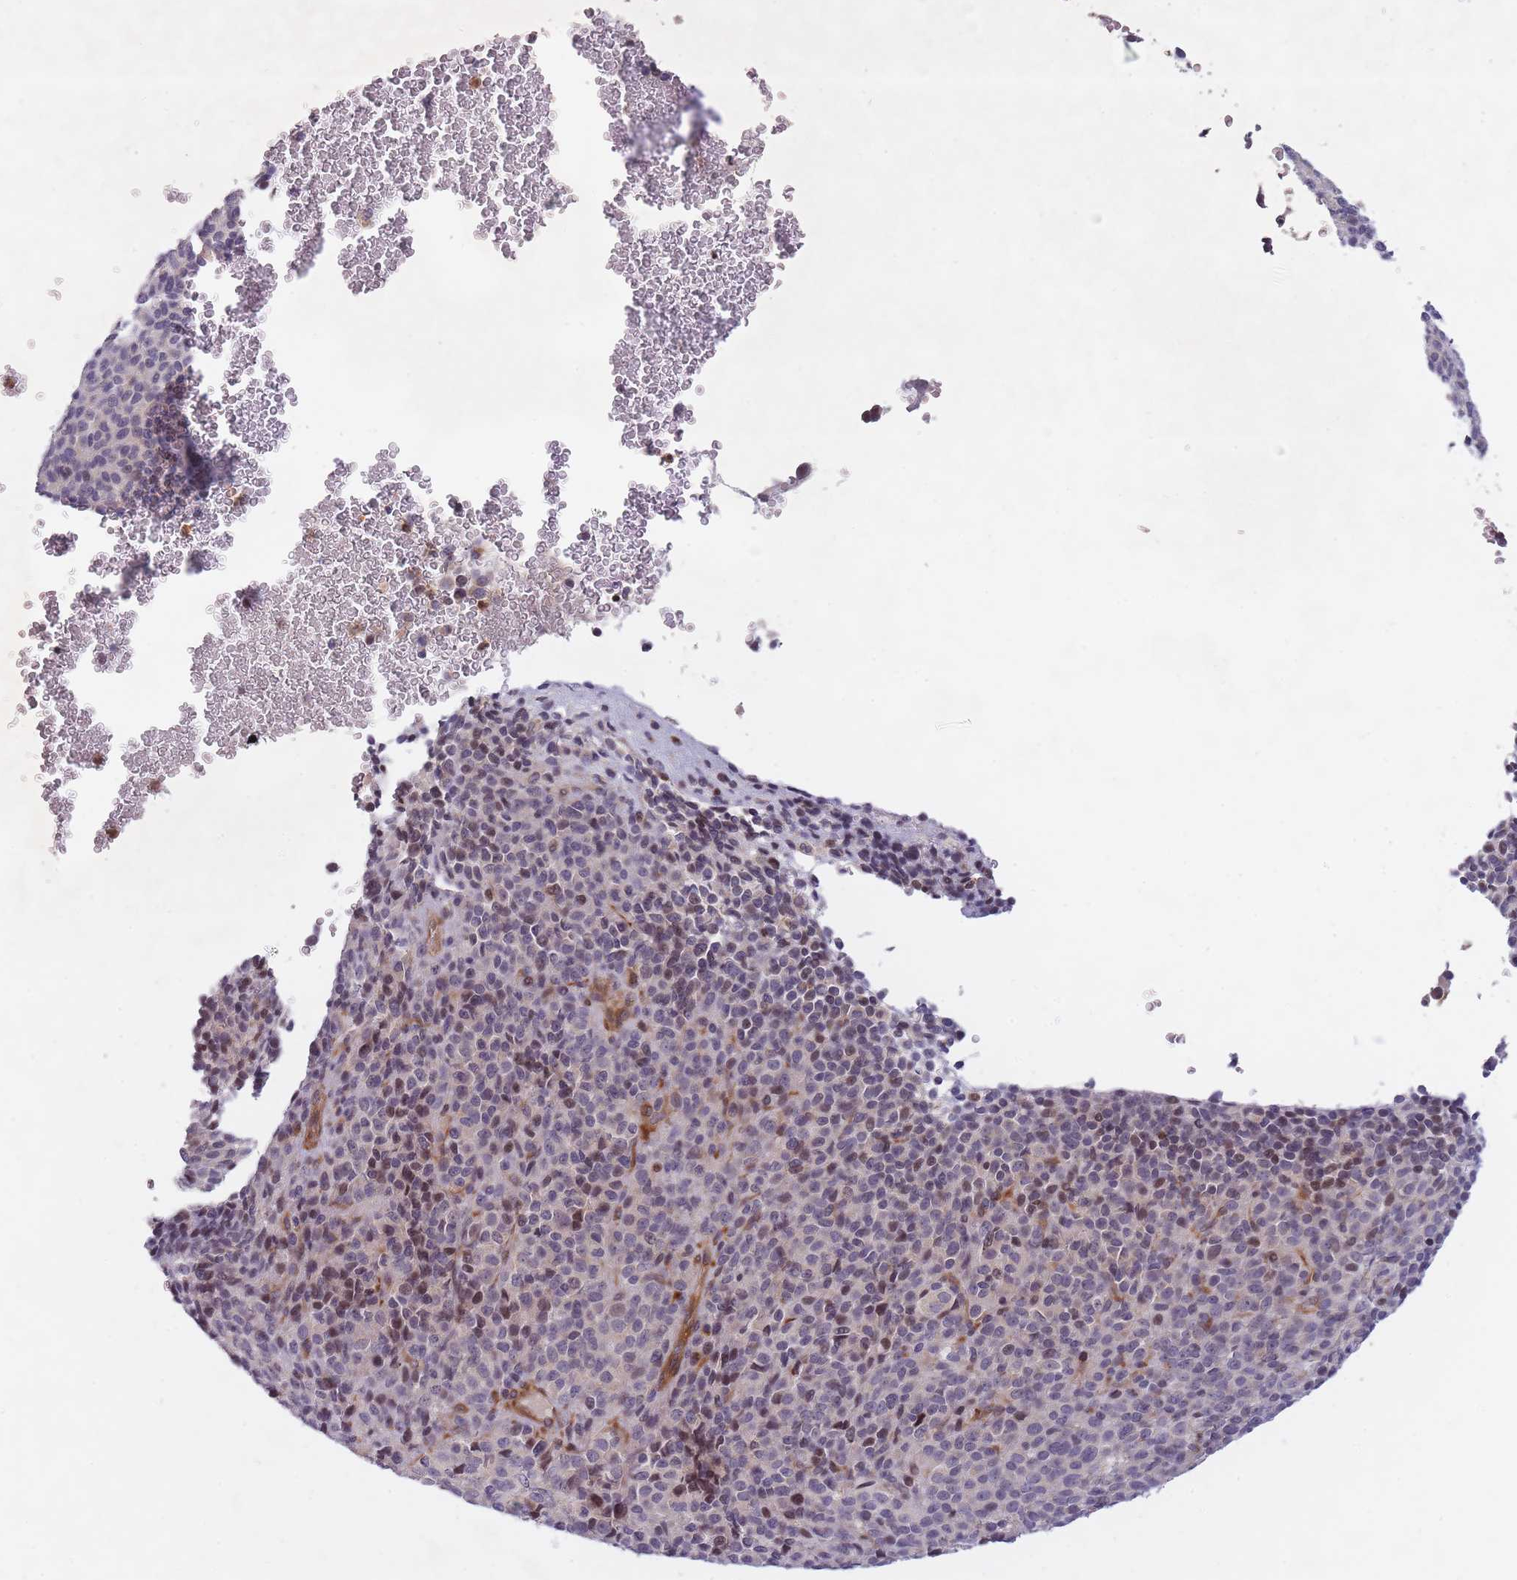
{"staining": {"intensity": "moderate", "quantity": "<25%", "location": "nuclear"}, "tissue": "melanoma", "cell_type": "Tumor cells", "image_type": "cancer", "snomed": [{"axis": "morphology", "description": "Malignant melanoma, Metastatic site"}, {"axis": "topography", "description": "Brain"}], "caption": "Brown immunohistochemical staining in human melanoma reveals moderate nuclear staining in about <25% of tumor cells.", "gene": "SLC35F5", "patient": {"sex": "female", "age": 56}}